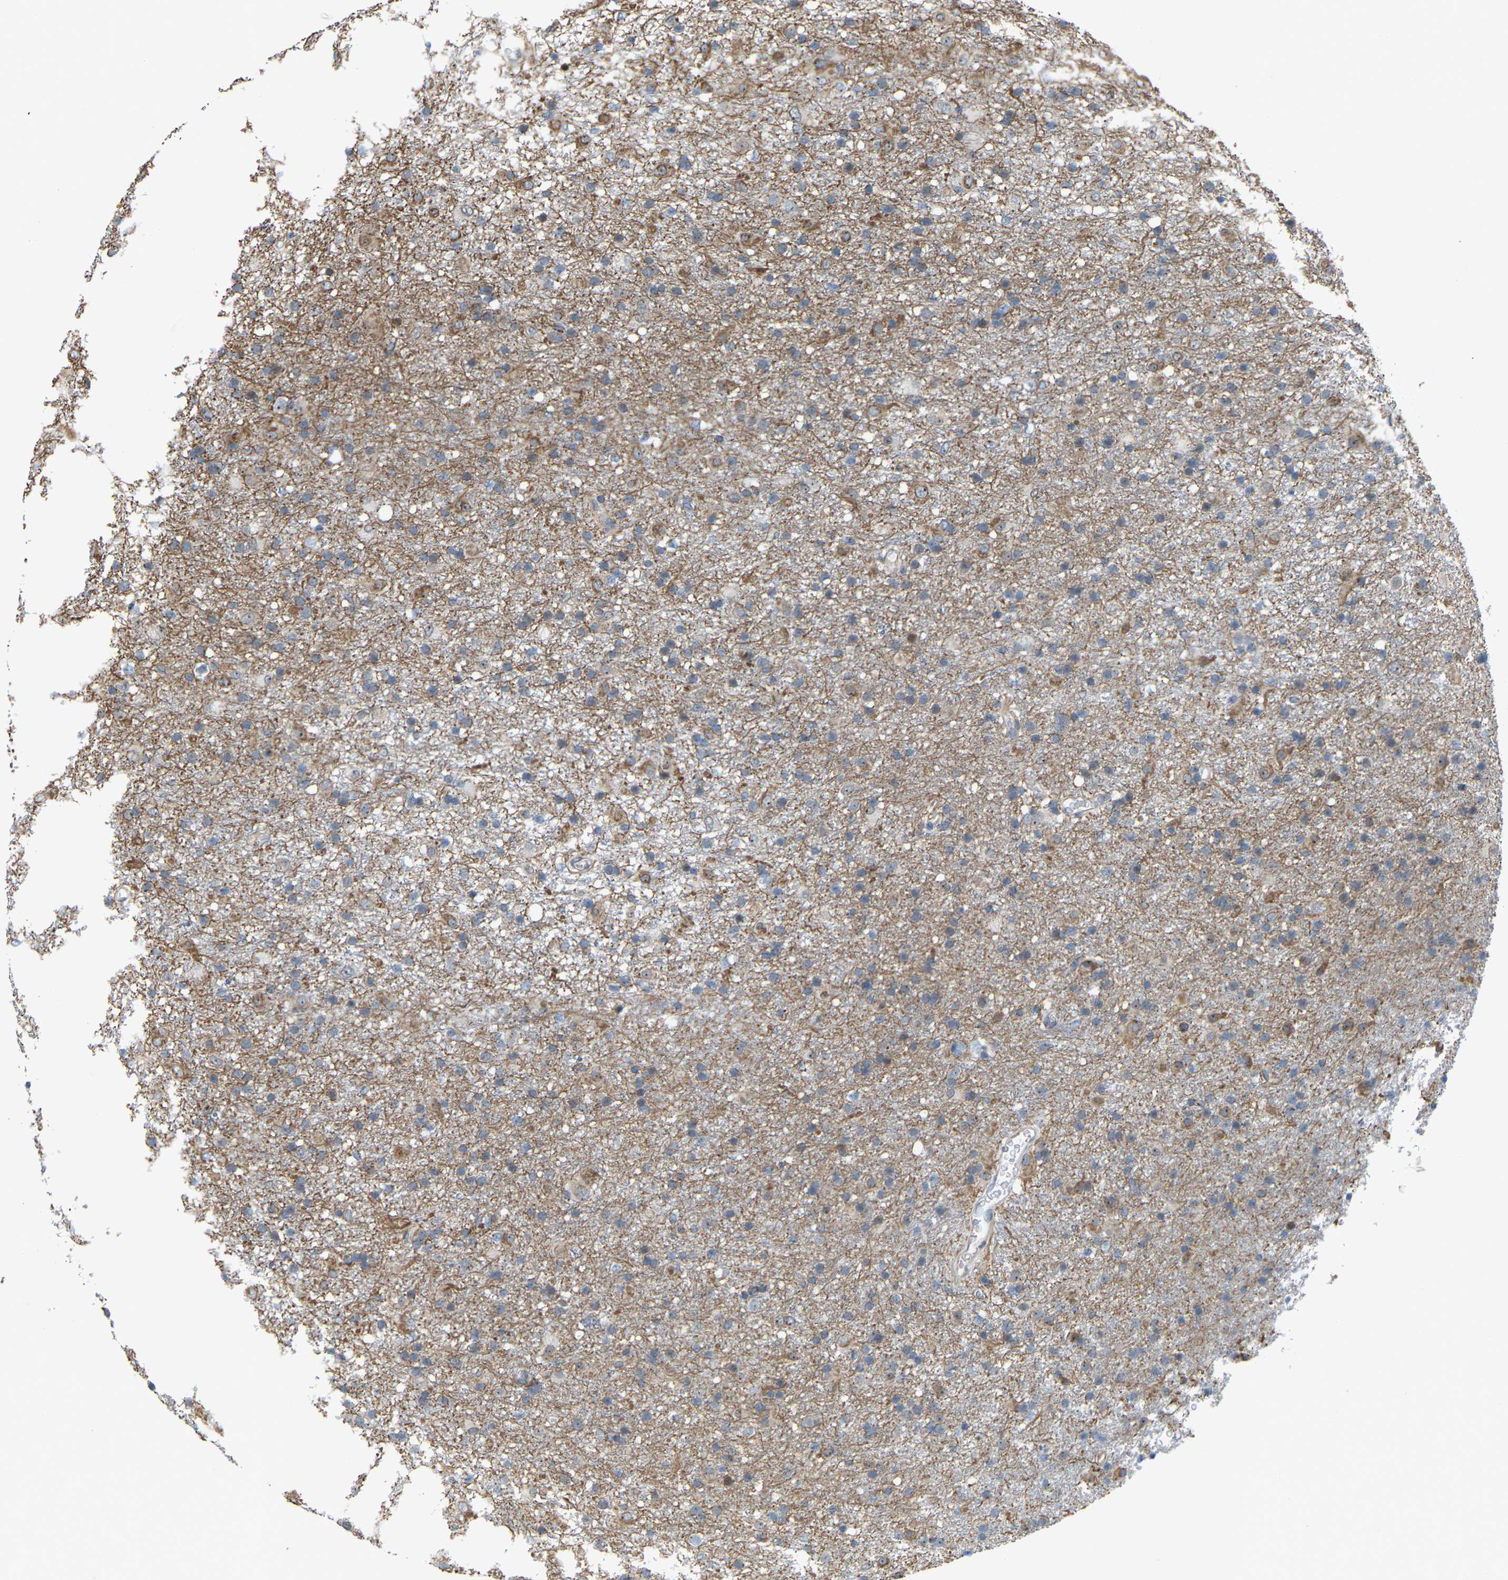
{"staining": {"intensity": "moderate", "quantity": "<25%", "location": "cytoplasmic/membranous"}, "tissue": "glioma", "cell_type": "Tumor cells", "image_type": "cancer", "snomed": [{"axis": "morphology", "description": "Glioma, malignant, Low grade"}, {"axis": "topography", "description": "Brain"}], "caption": "Tumor cells display low levels of moderate cytoplasmic/membranous expression in approximately <25% of cells in human glioma. (DAB (3,3'-diaminobenzidine) IHC, brown staining for protein, blue staining for nuclei).", "gene": "CROT", "patient": {"sex": "male", "age": 65}}